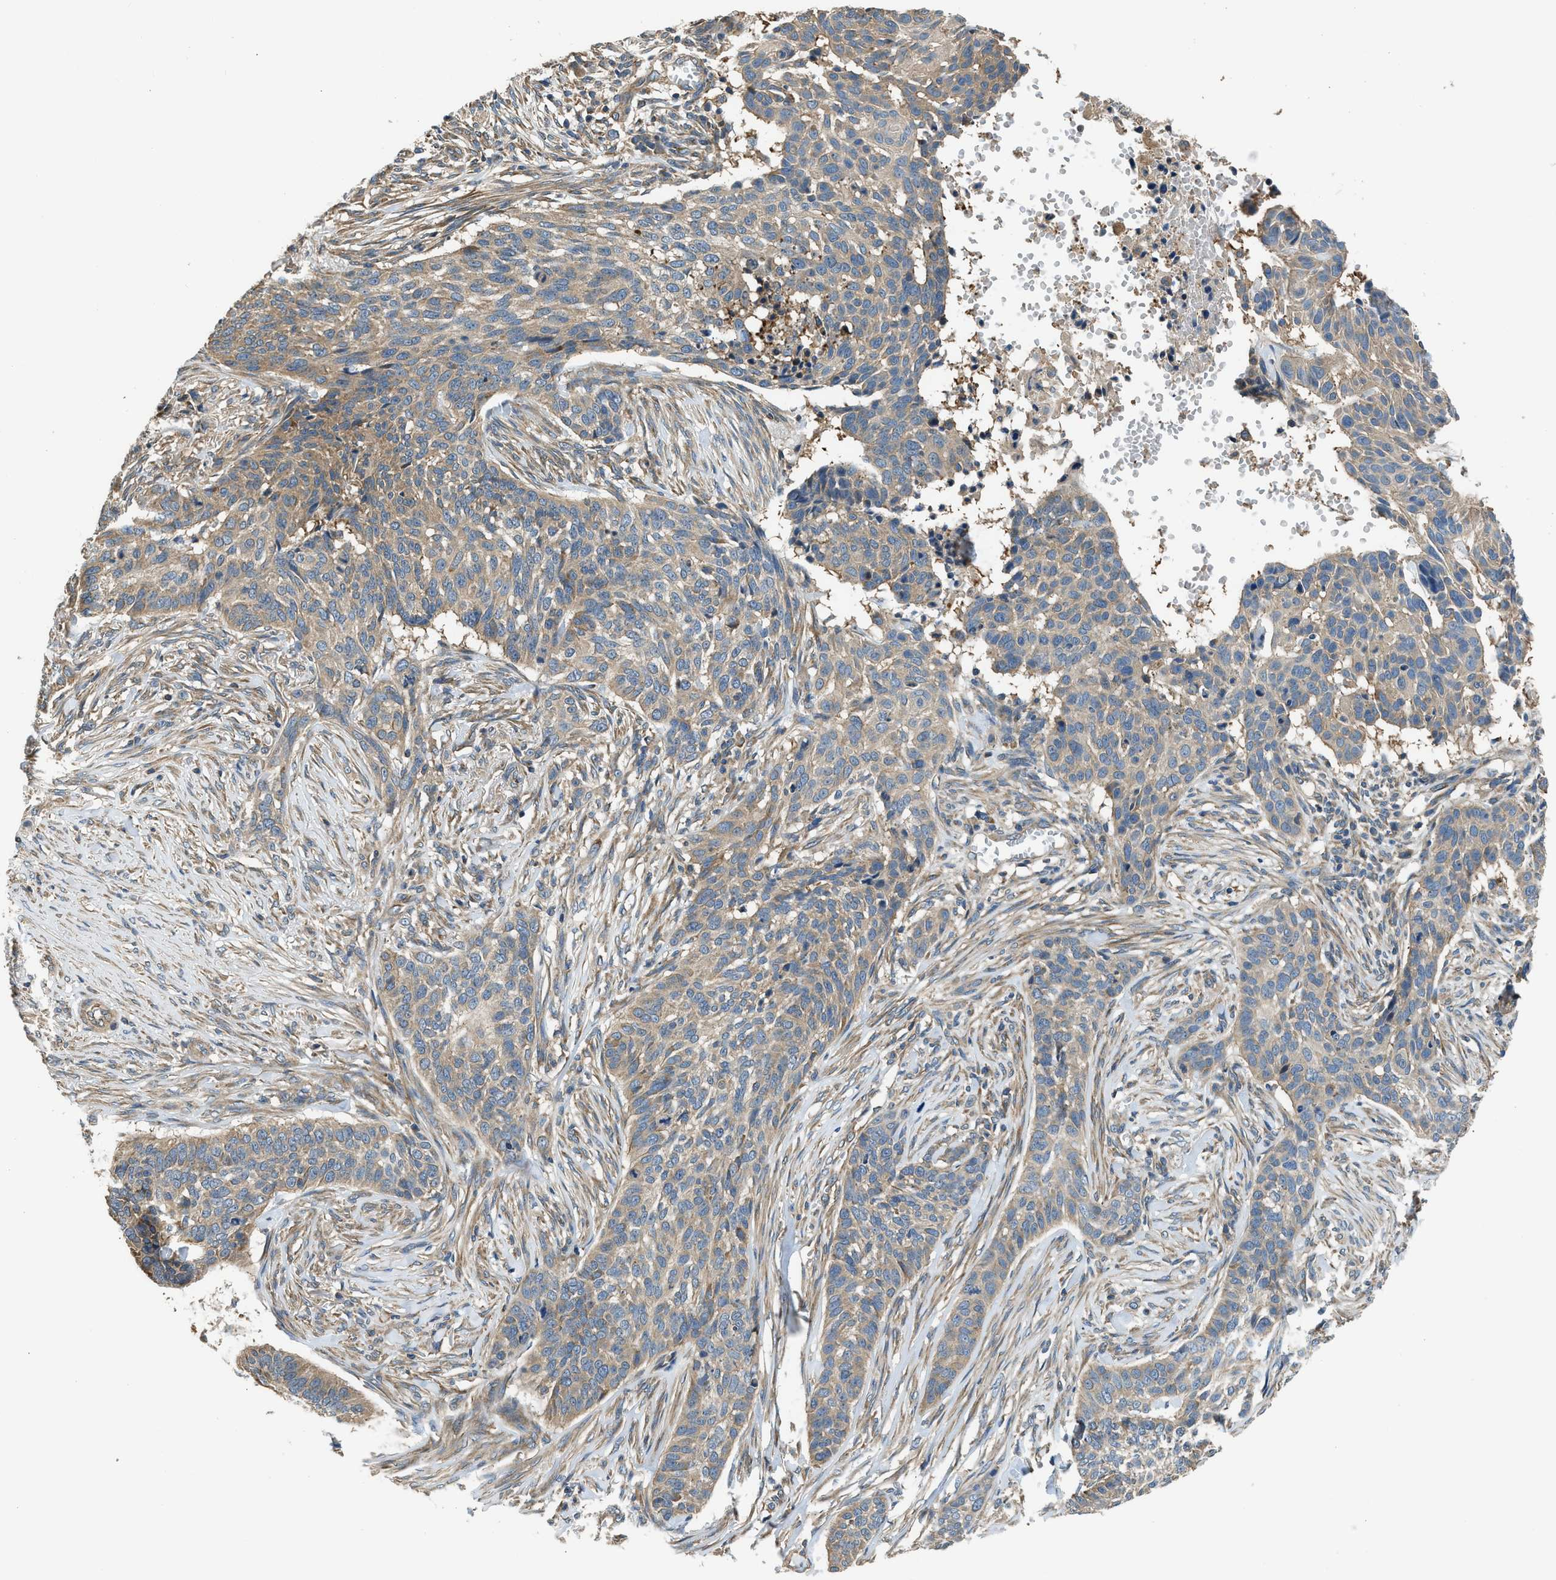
{"staining": {"intensity": "weak", "quantity": ">75%", "location": "cytoplasmic/membranous"}, "tissue": "skin cancer", "cell_type": "Tumor cells", "image_type": "cancer", "snomed": [{"axis": "morphology", "description": "Basal cell carcinoma"}, {"axis": "topography", "description": "Skin"}], "caption": "Immunohistochemical staining of skin basal cell carcinoma shows weak cytoplasmic/membranous protein staining in approximately >75% of tumor cells.", "gene": "IL3RA", "patient": {"sex": "male", "age": 85}}